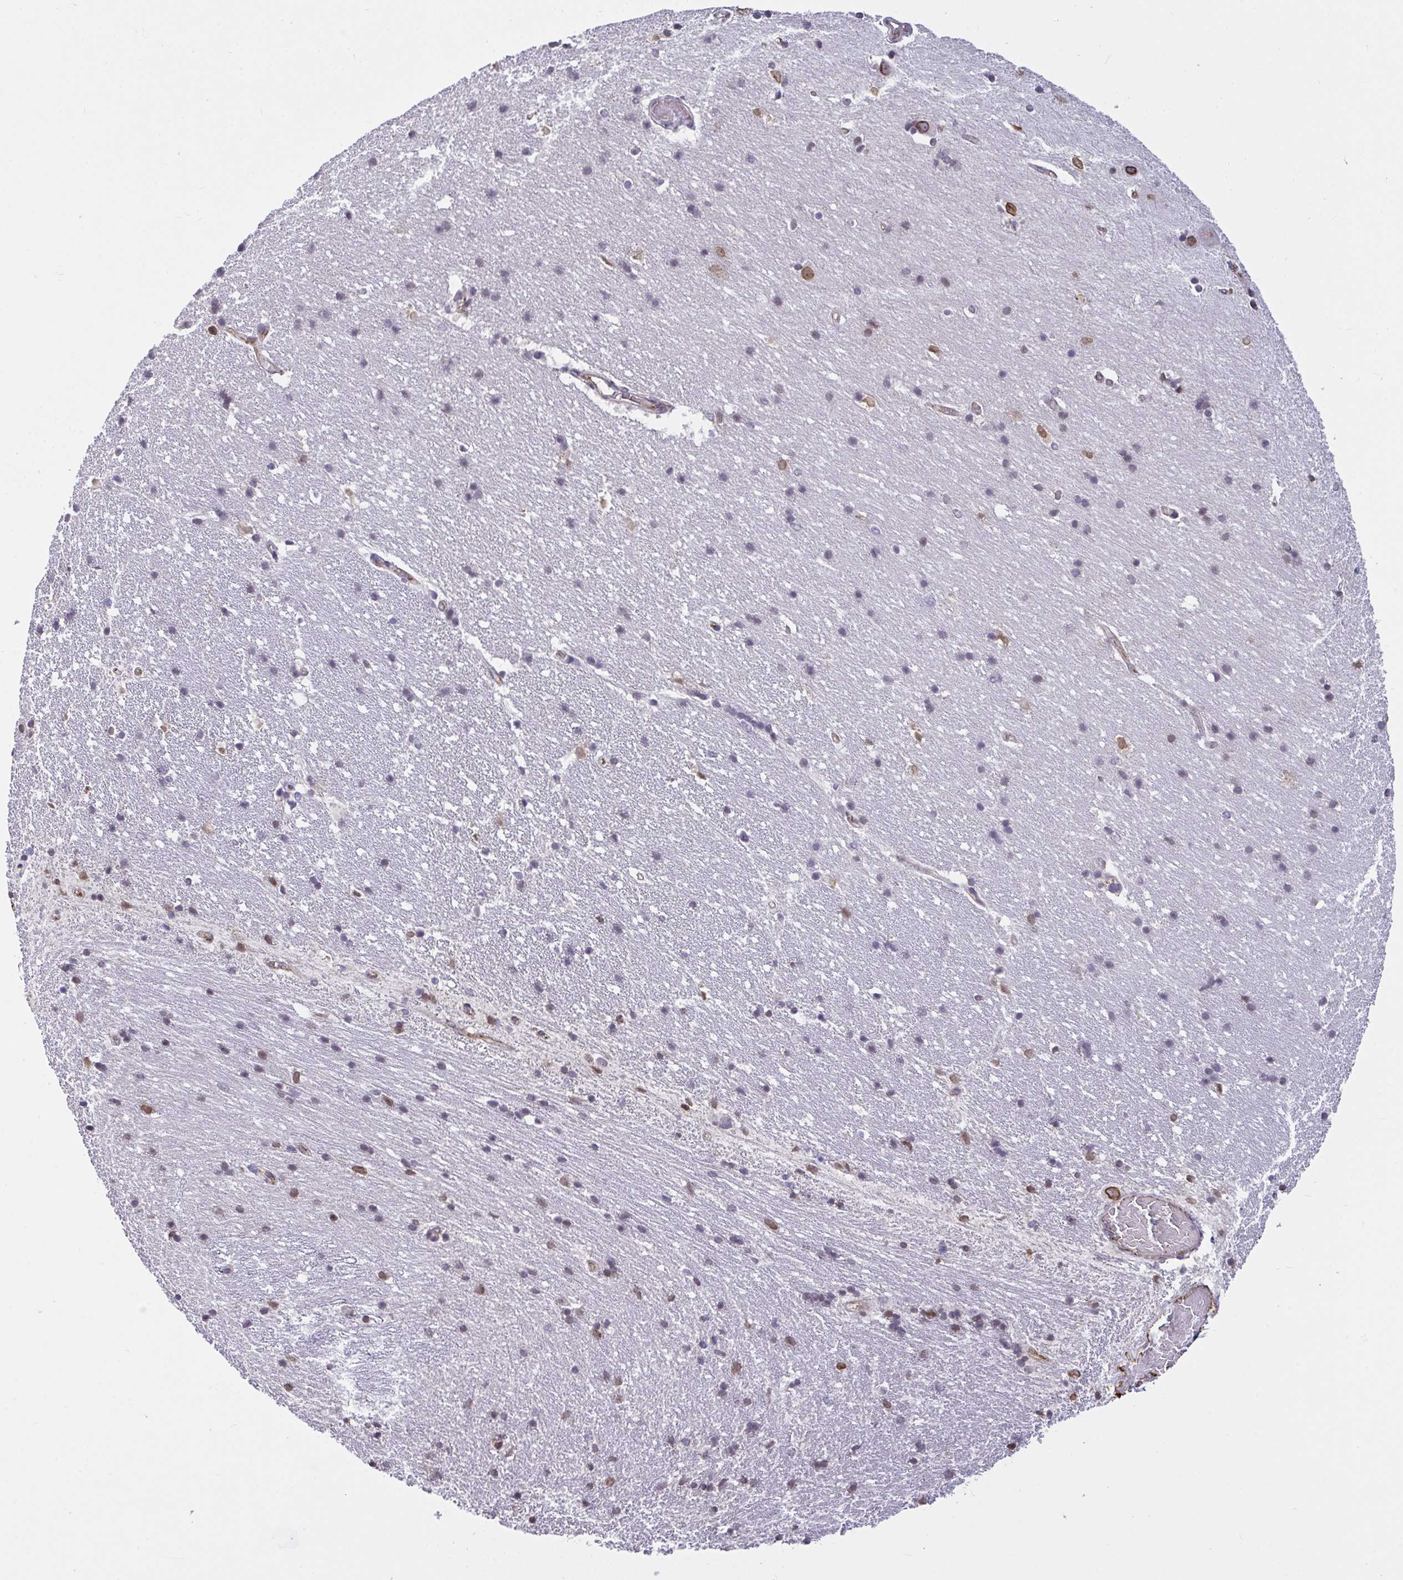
{"staining": {"intensity": "moderate", "quantity": "<25%", "location": "nuclear"}, "tissue": "hippocampus", "cell_type": "Glial cells", "image_type": "normal", "snomed": [{"axis": "morphology", "description": "Normal tissue, NOS"}, {"axis": "topography", "description": "Hippocampus"}], "caption": "Brown immunohistochemical staining in normal human hippocampus shows moderate nuclear staining in about <25% of glial cells.", "gene": "SEMA6B", "patient": {"sex": "male", "age": 63}}